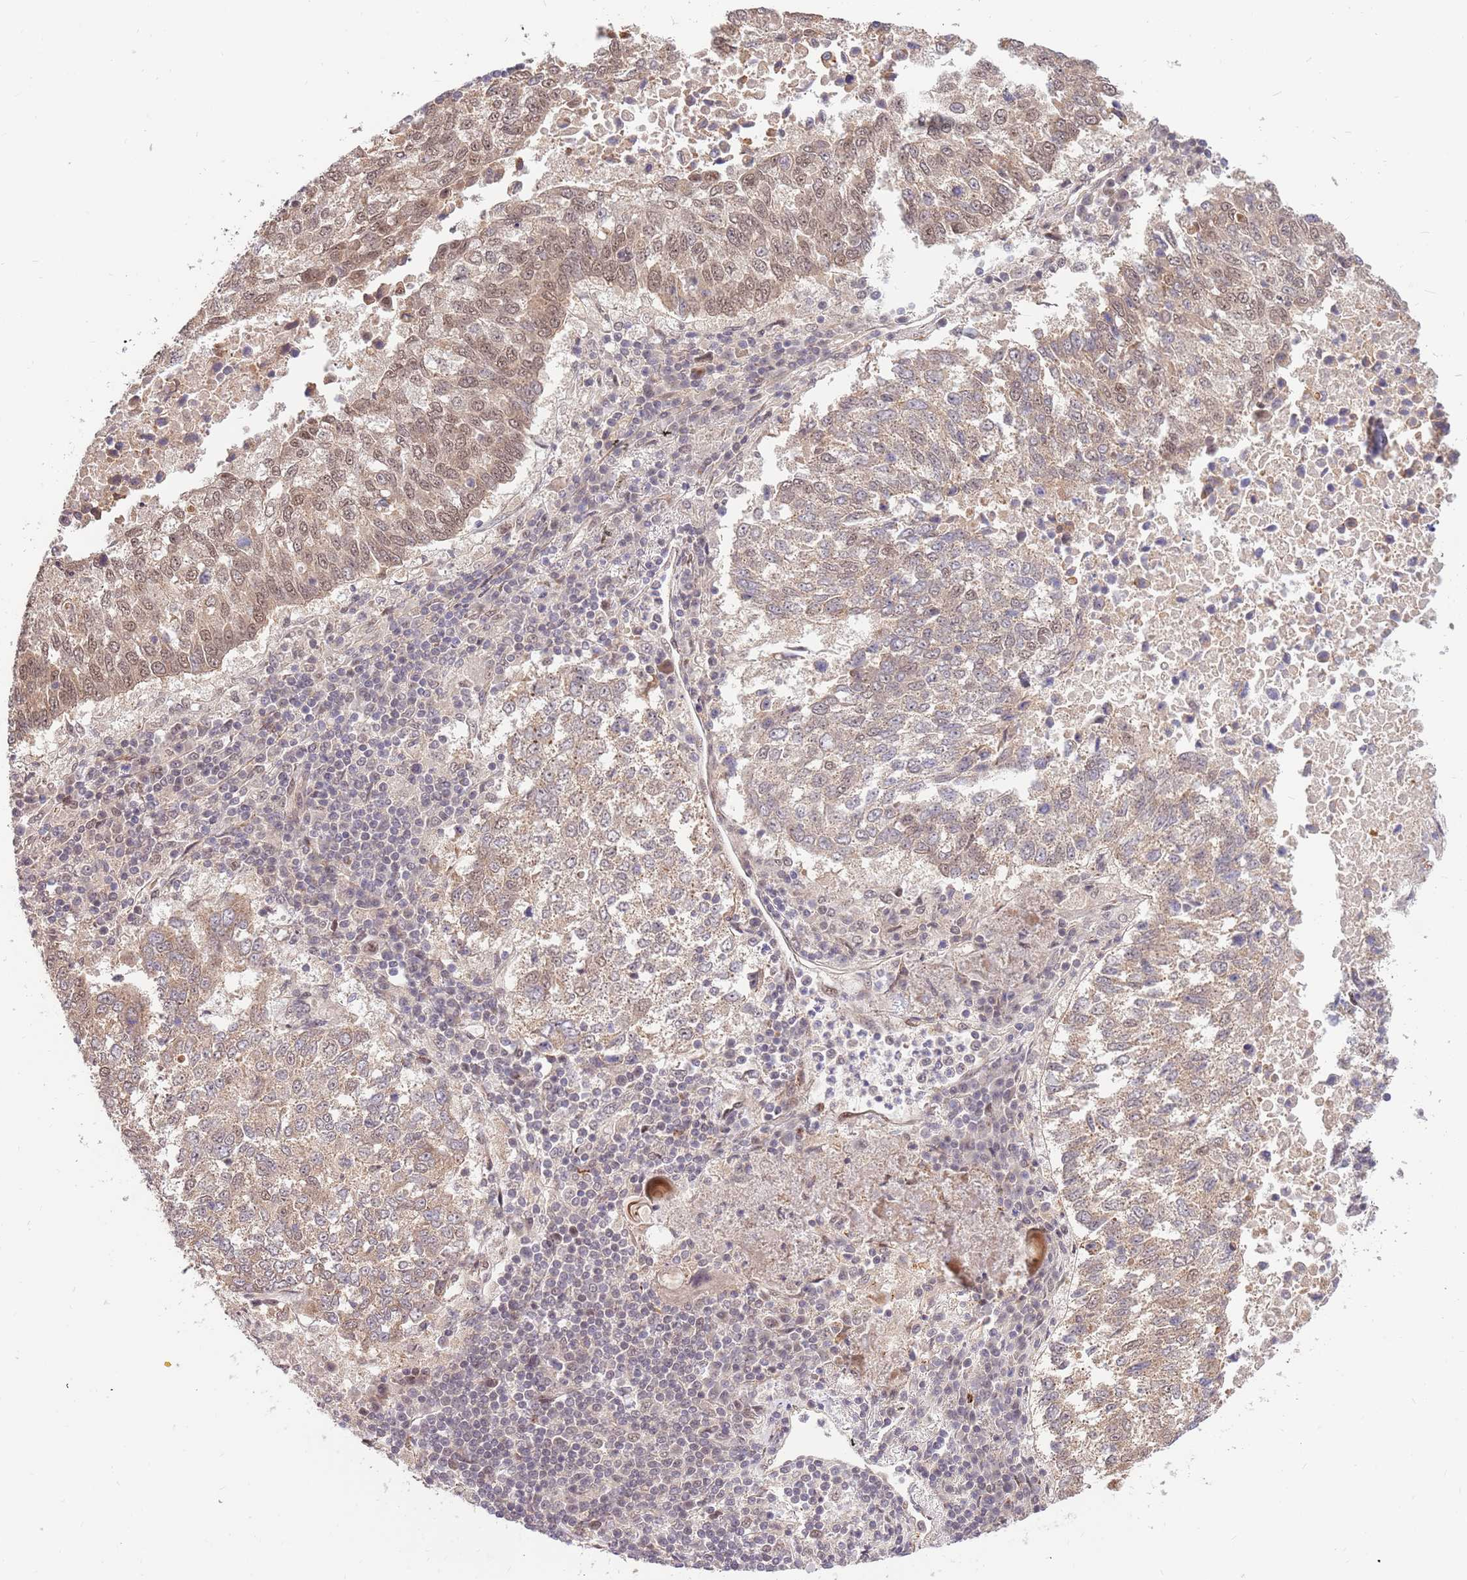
{"staining": {"intensity": "weak", "quantity": ">75%", "location": "nuclear"}, "tissue": "lung cancer", "cell_type": "Tumor cells", "image_type": "cancer", "snomed": [{"axis": "morphology", "description": "Squamous cell carcinoma, NOS"}, {"axis": "topography", "description": "Lung"}], "caption": "DAB (3,3'-diaminobenzidine) immunohistochemical staining of lung cancer displays weak nuclear protein expression in about >75% of tumor cells. Using DAB (brown) and hematoxylin (blue) stains, captured at high magnification using brightfield microscopy.", "gene": "HAUS3", "patient": {"sex": "male", "age": 73}}